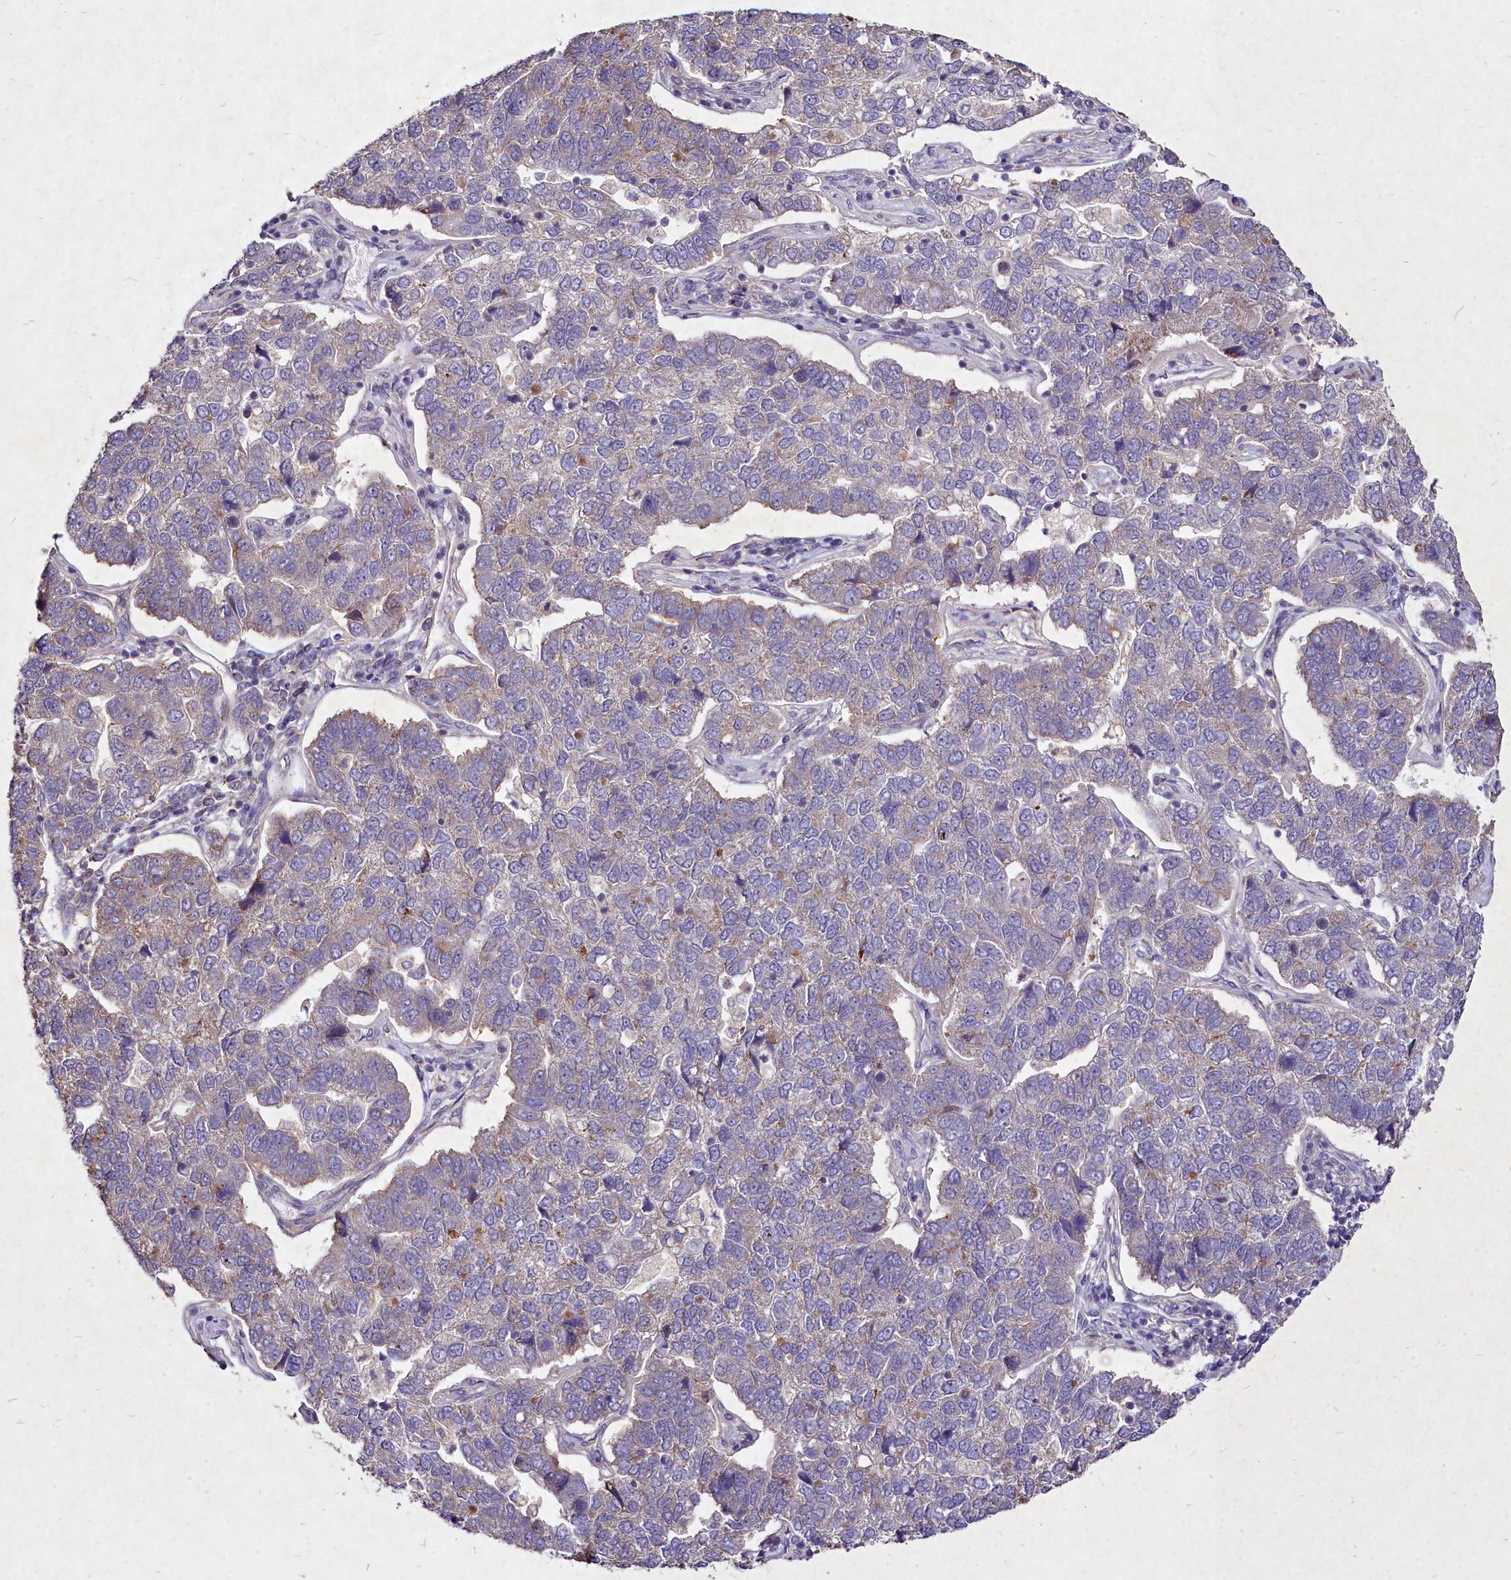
{"staining": {"intensity": "negative", "quantity": "none", "location": "none"}, "tissue": "pancreatic cancer", "cell_type": "Tumor cells", "image_type": "cancer", "snomed": [{"axis": "morphology", "description": "Adenocarcinoma, NOS"}, {"axis": "topography", "description": "Pancreas"}], "caption": "High power microscopy image of an immunohistochemistry (IHC) micrograph of adenocarcinoma (pancreatic), revealing no significant staining in tumor cells.", "gene": "SKA1", "patient": {"sex": "female", "age": 61}}